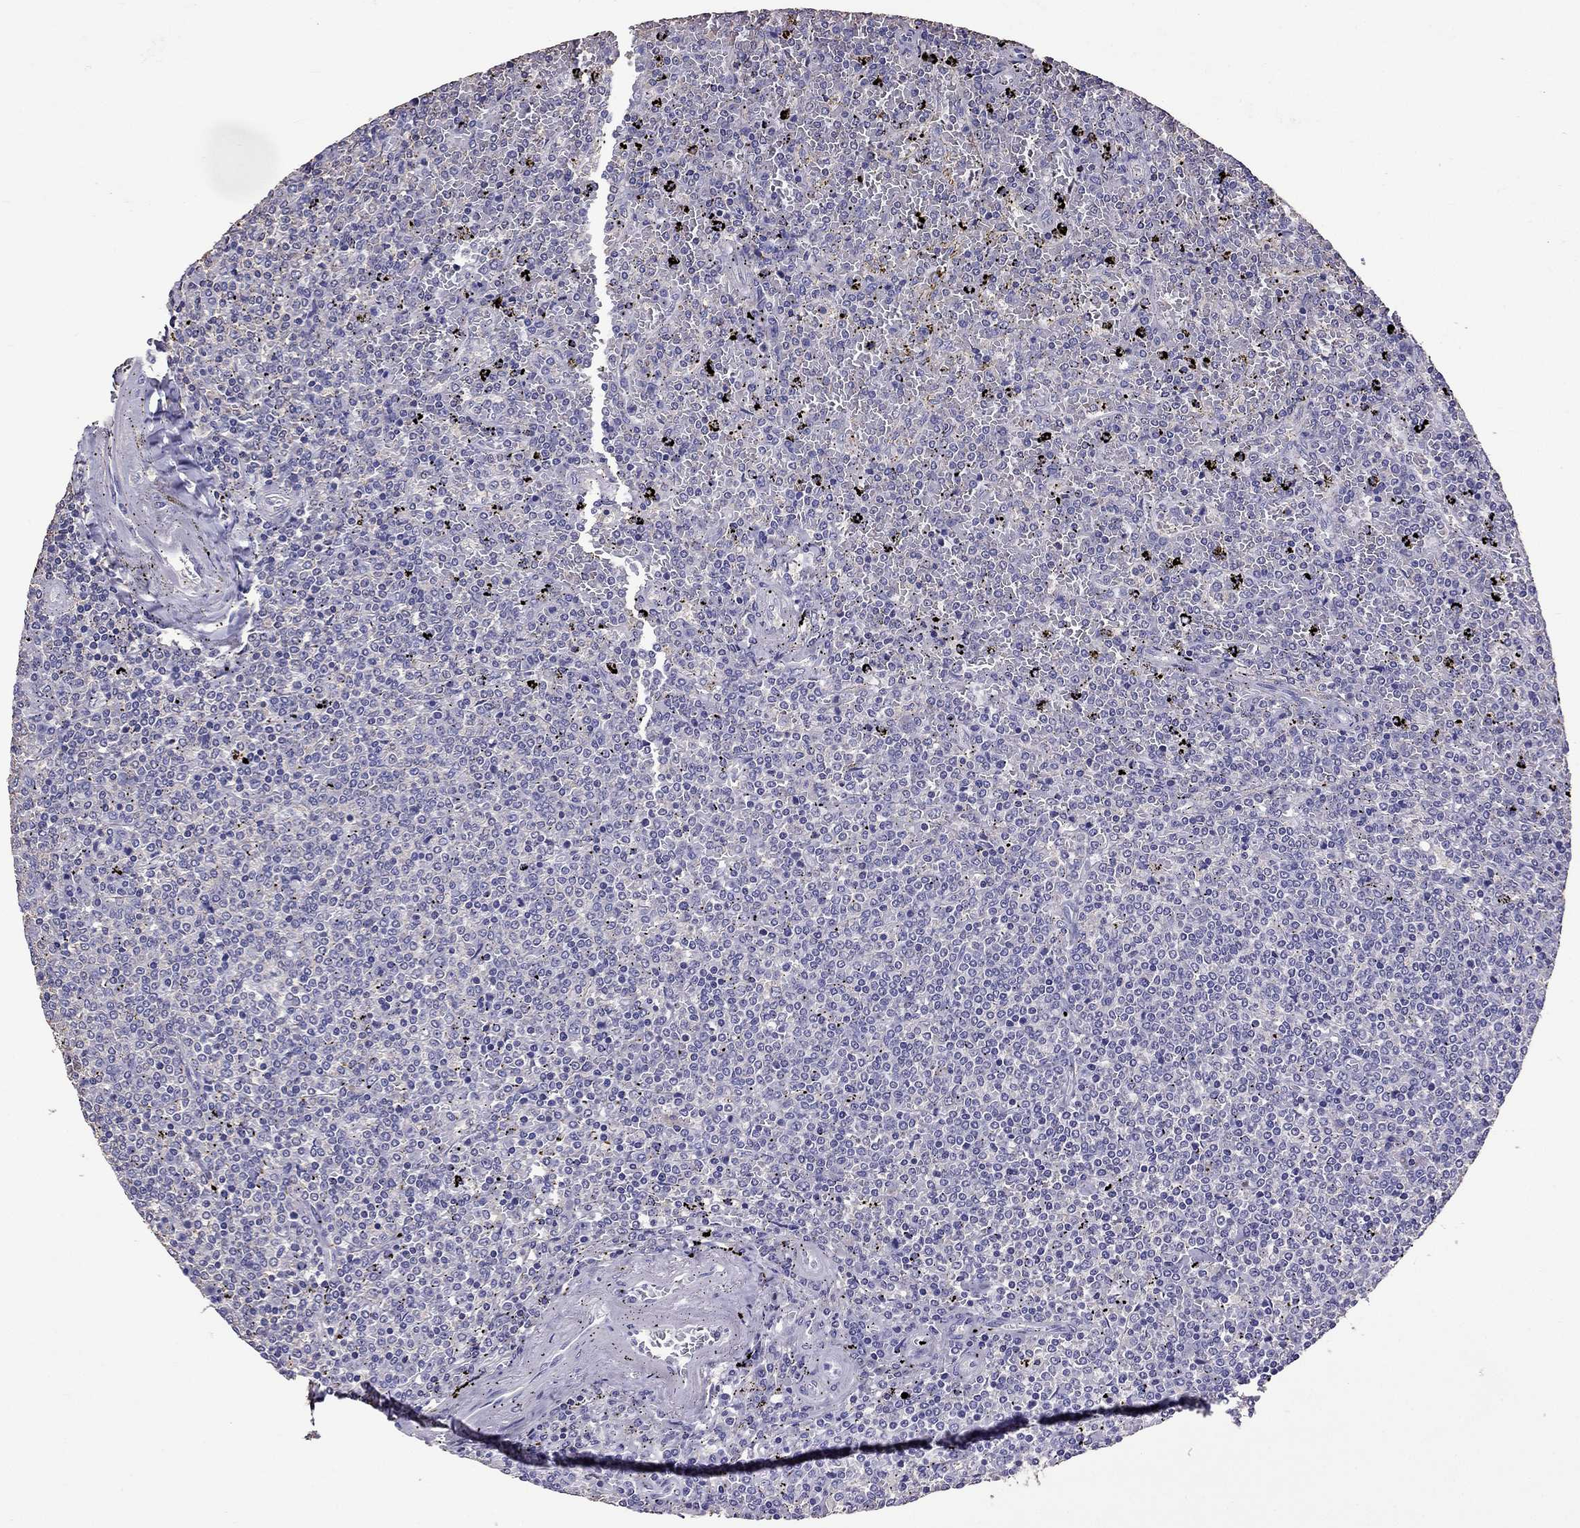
{"staining": {"intensity": "negative", "quantity": "none", "location": "none"}, "tissue": "lymphoma", "cell_type": "Tumor cells", "image_type": "cancer", "snomed": [{"axis": "morphology", "description": "Malignant lymphoma, non-Hodgkin's type, Low grade"}, {"axis": "topography", "description": "Spleen"}], "caption": "DAB immunohistochemical staining of malignant lymphoma, non-Hodgkin's type (low-grade) demonstrates no significant expression in tumor cells.", "gene": "NKX3-1", "patient": {"sex": "female", "age": 77}}